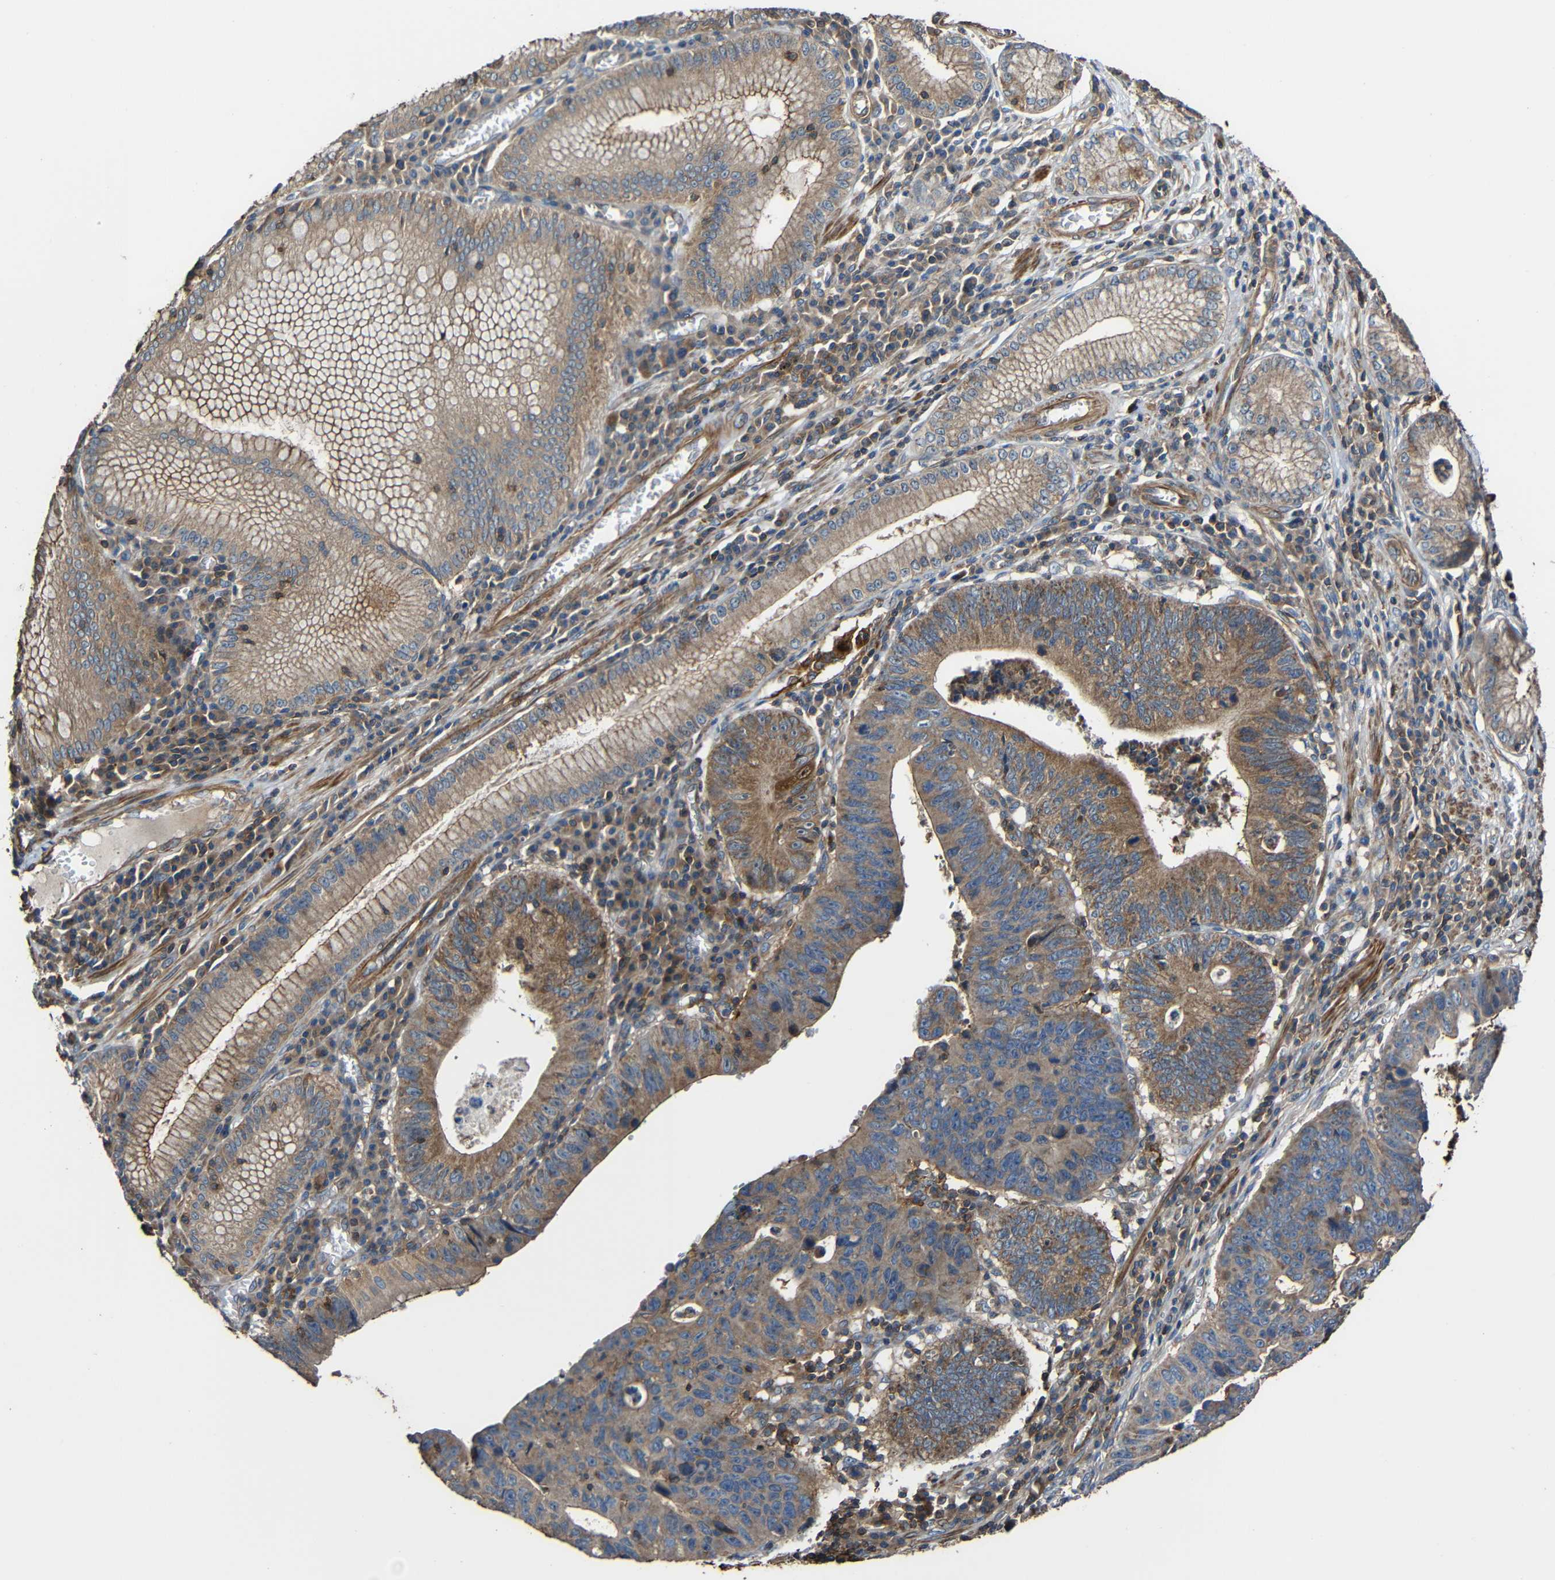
{"staining": {"intensity": "moderate", "quantity": ">75%", "location": "cytoplasmic/membranous"}, "tissue": "stomach cancer", "cell_type": "Tumor cells", "image_type": "cancer", "snomed": [{"axis": "morphology", "description": "Adenocarcinoma, NOS"}, {"axis": "topography", "description": "Stomach"}], "caption": "Protein expression analysis of human adenocarcinoma (stomach) reveals moderate cytoplasmic/membranous expression in approximately >75% of tumor cells.", "gene": "RHOT2", "patient": {"sex": "male", "age": 59}}